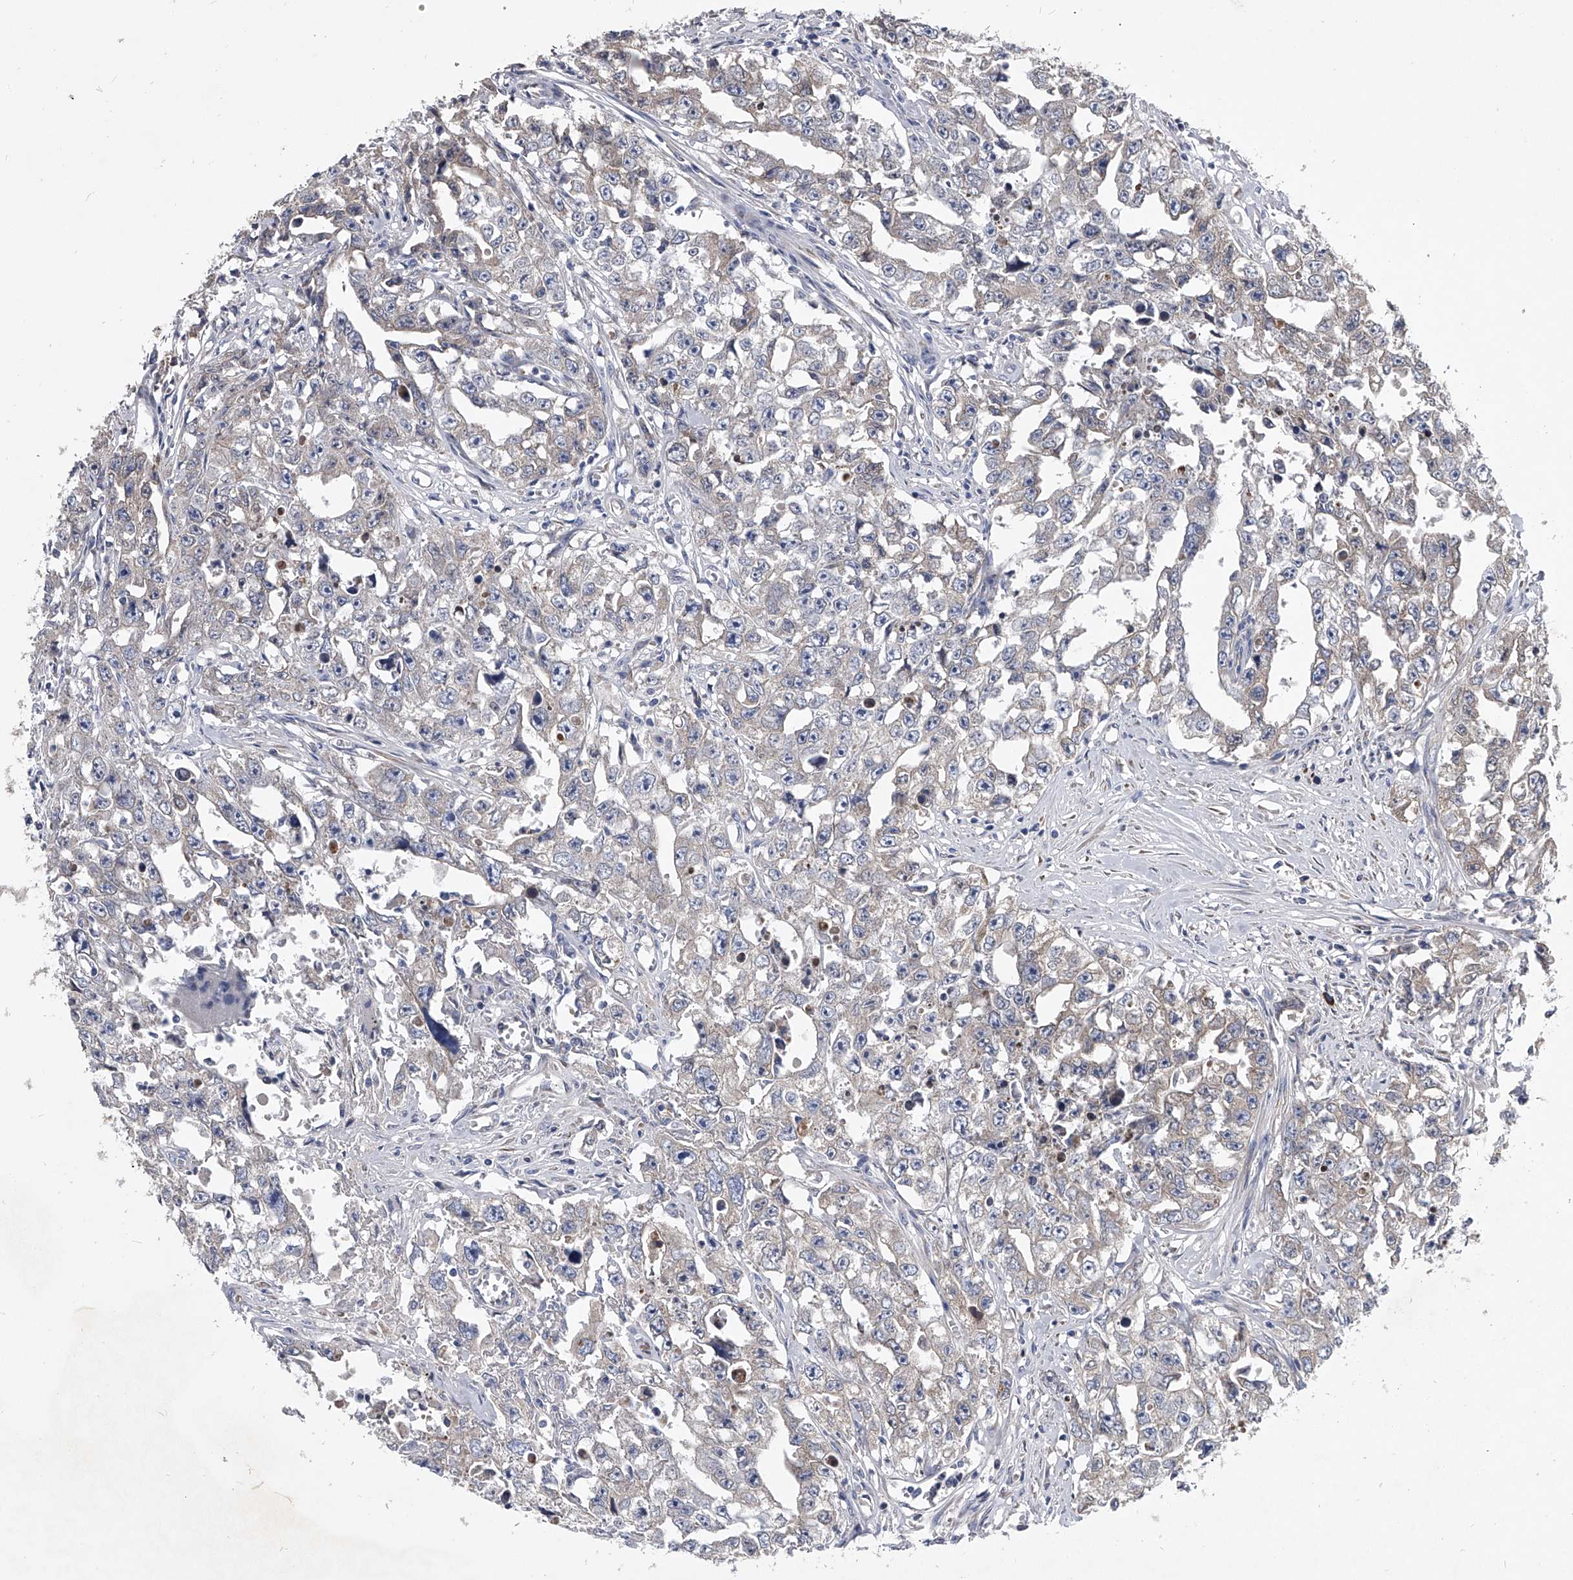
{"staining": {"intensity": "negative", "quantity": "none", "location": "none"}, "tissue": "testis cancer", "cell_type": "Tumor cells", "image_type": "cancer", "snomed": [{"axis": "morphology", "description": "Seminoma, NOS"}, {"axis": "morphology", "description": "Carcinoma, Embryonal, NOS"}, {"axis": "topography", "description": "Testis"}], "caption": "DAB immunohistochemical staining of human seminoma (testis) reveals no significant positivity in tumor cells. (DAB (3,3'-diaminobenzidine) immunohistochemistry (IHC) with hematoxylin counter stain).", "gene": "CCR4", "patient": {"sex": "male", "age": 43}}